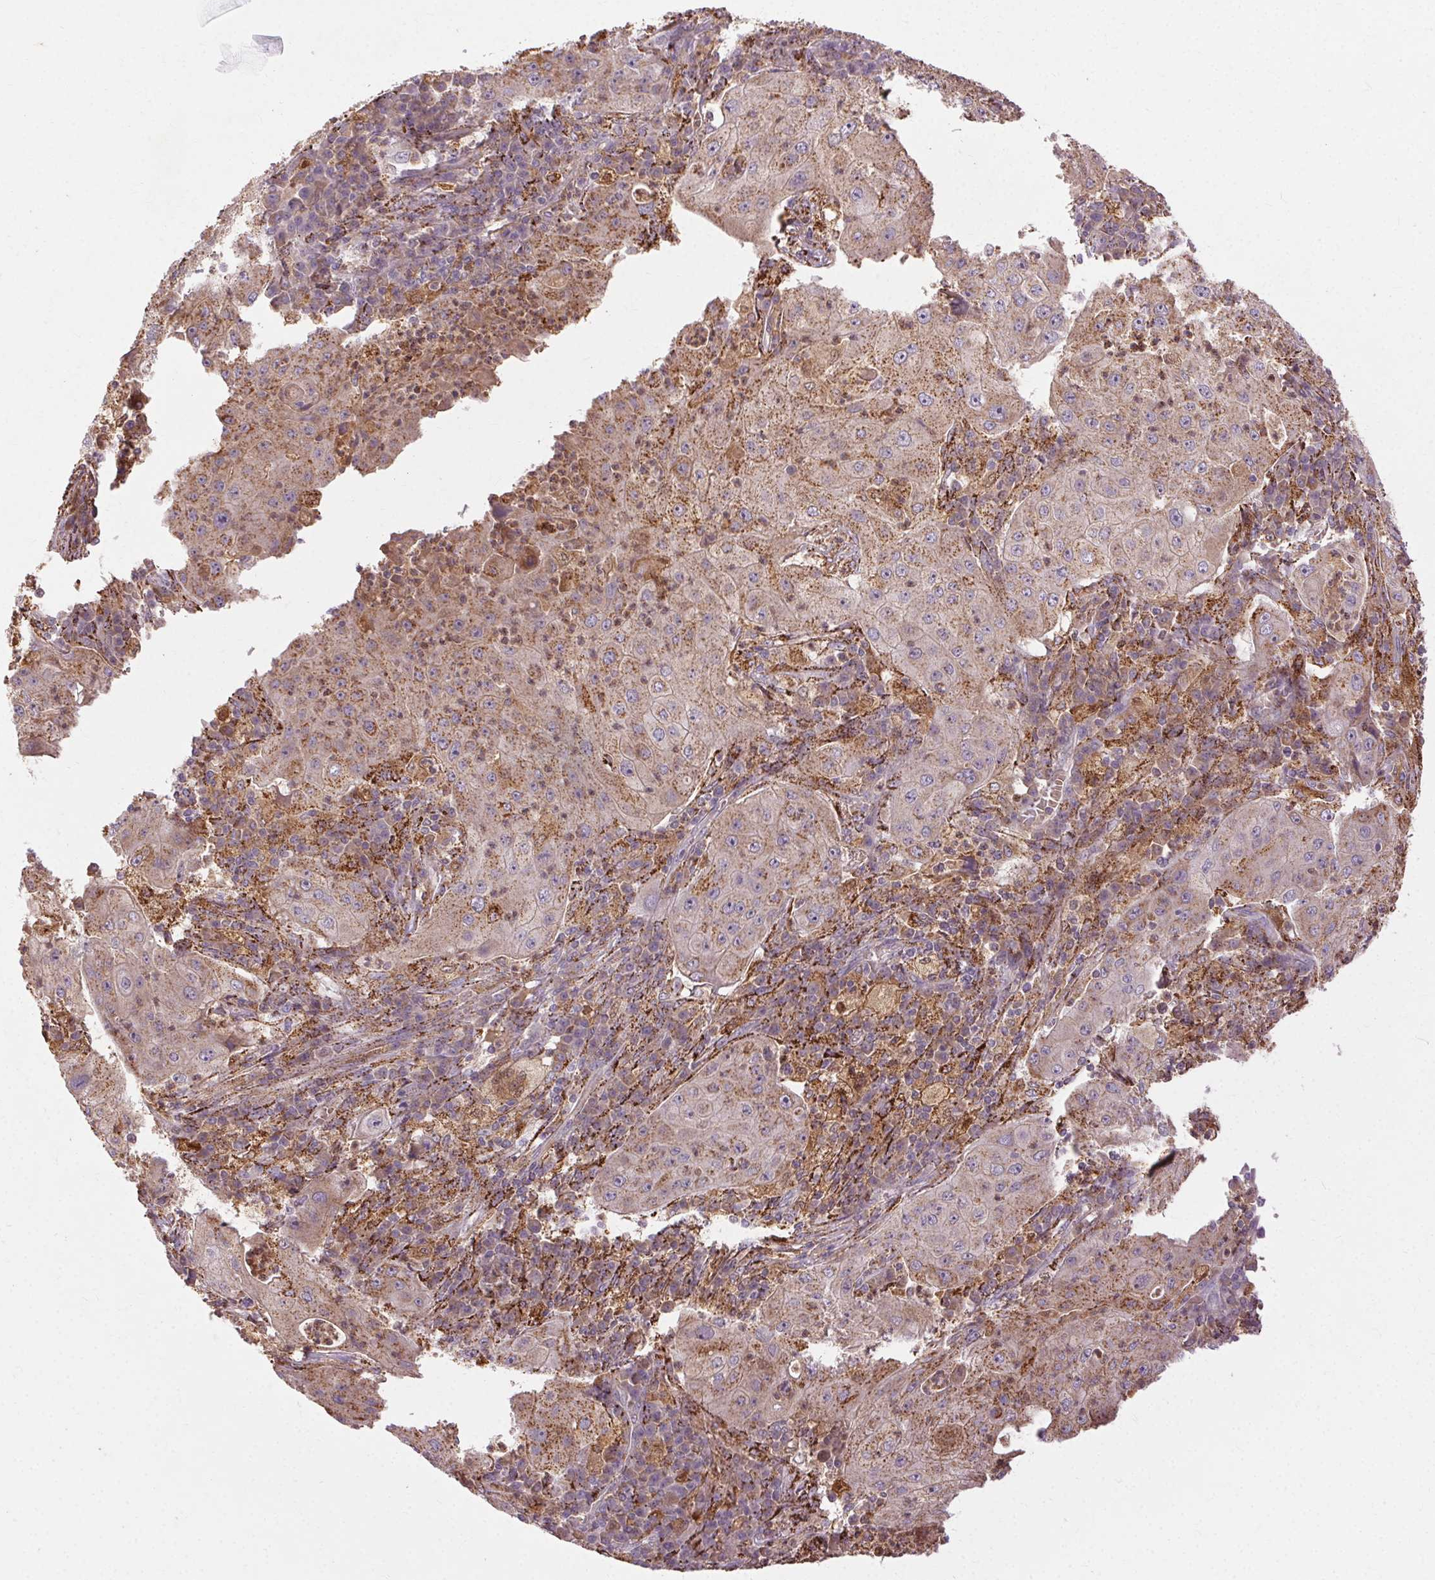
{"staining": {"intensity": "moderate", "quantity": "25%-75%", "location": "cytoplasmic/membranous"}, "tissue": "lung cancer", "cell_type": "Tumor cells", "image_type": "cancer", "snomed": [{"axis": "morphology", "description": "Squamous cell carcinoma, NOS"}, {"axis": "topography", "description": "Lung"}], "caption": "An immunohistochemistry (IHC) photomicrograph of tumor tissue is shown. Protein staining in brown labels moderate cytoplasmic/membranous positivity in lung cancer within tumor cells. (DAB = brown stain, brightfield microscopy at high magnification).", "gene": "REP15", "patient": {"sex": "female", "age": 59}}